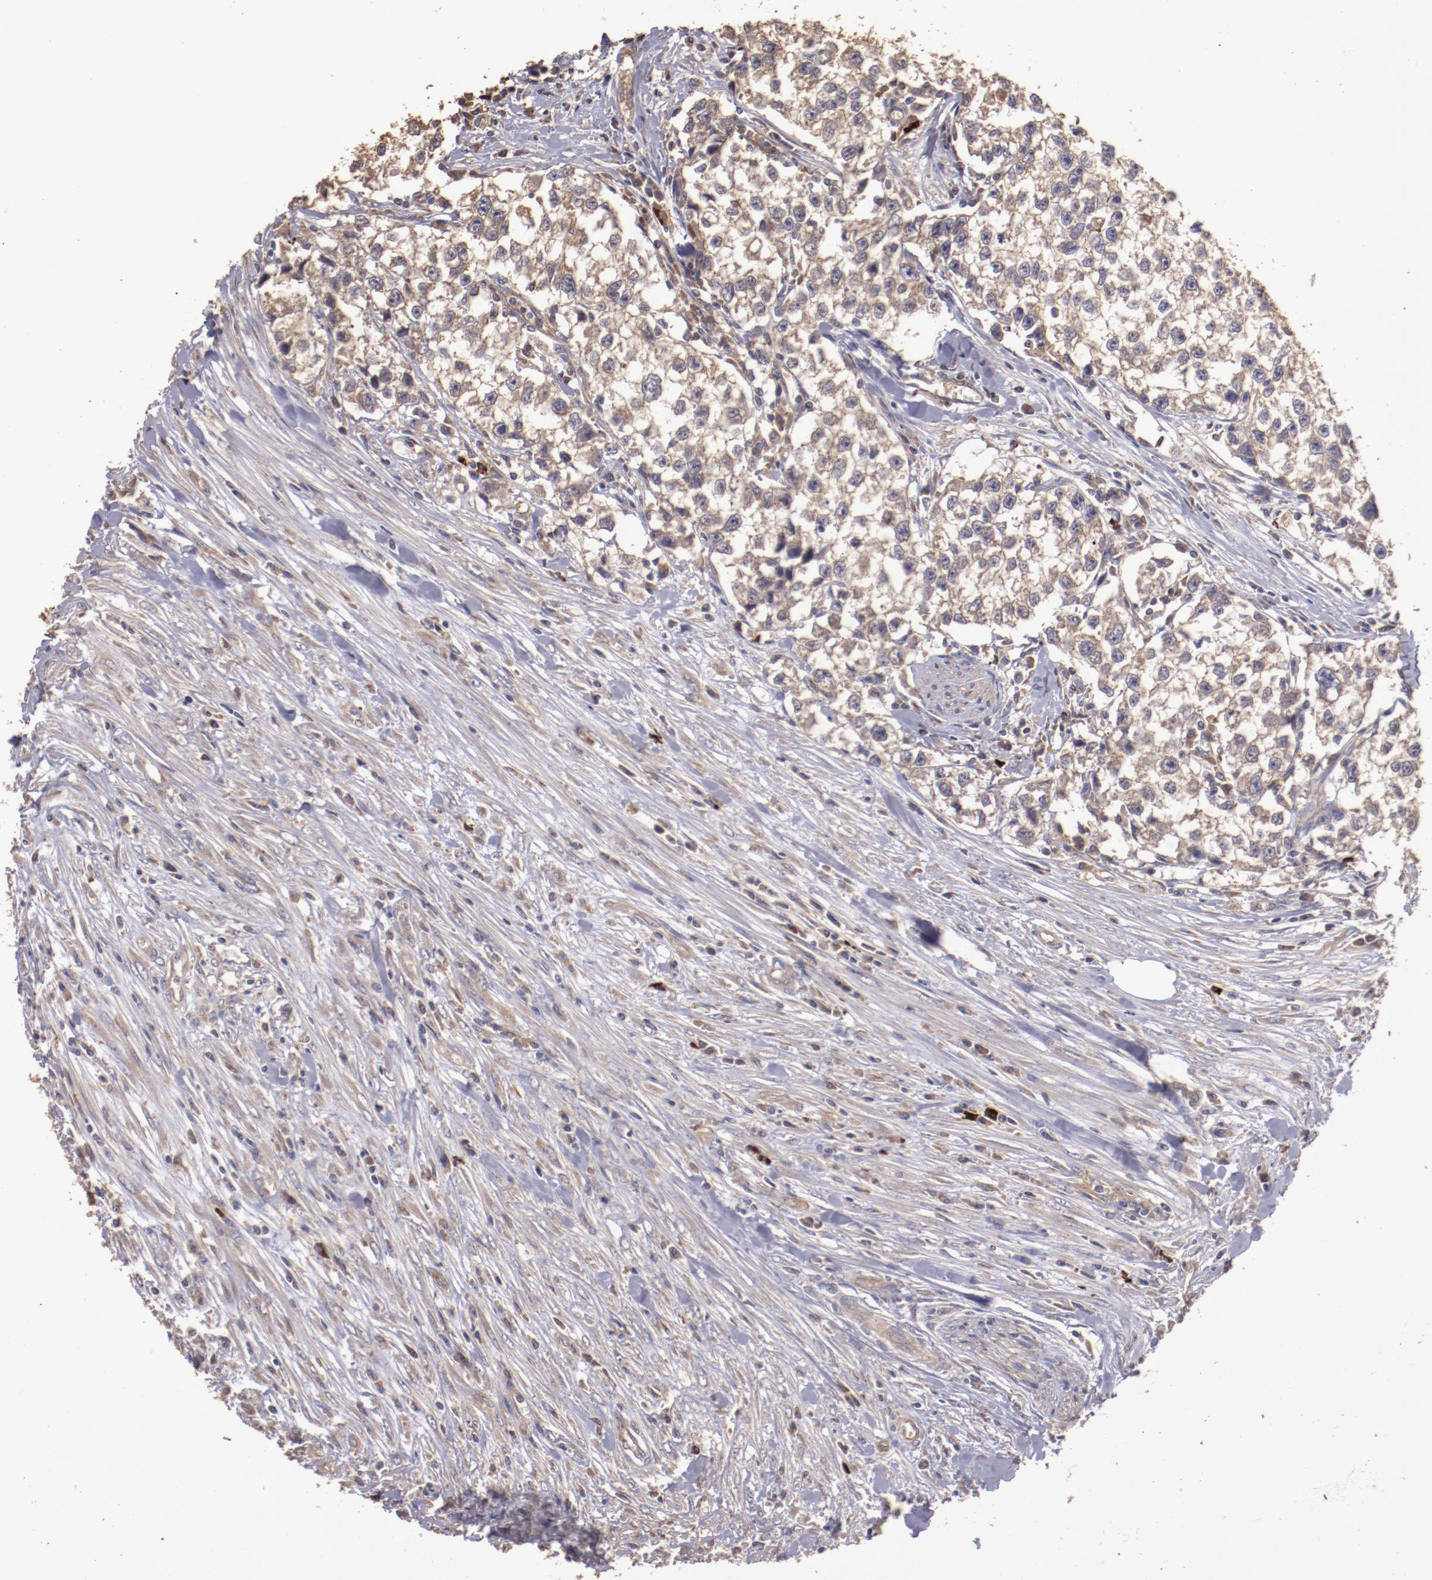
{"staining": {"intensity": "moderate", "quantity": ">75%", "location": "cytoplasmic/membranous"}, "tissue": "testis cancer", "cell_type": "Tumor cells", "image_type": "cancer", "snomed": [{"axis": "morphology", "description": "Seminoma, NOS"}, {"axis": "morphology", "description": "Carcinoma, Embryonal, NOS"}, {"axis": "topography", "description": "Testis"}], "caption": "Immunohistochemical staining of embryonal carcinoma (testis) demonstrates medium levels of moderate cytoplasmic/membranous protein positivity in about >75% of tumor cells. Using DAB (3,3'-diaminobenzidine) (brown) and hematoxylin (blue) stains, captured at high magnification using brightfield microscopy.", "gene": "SRRD", "patient": {"sex": "male", "age": 30}}